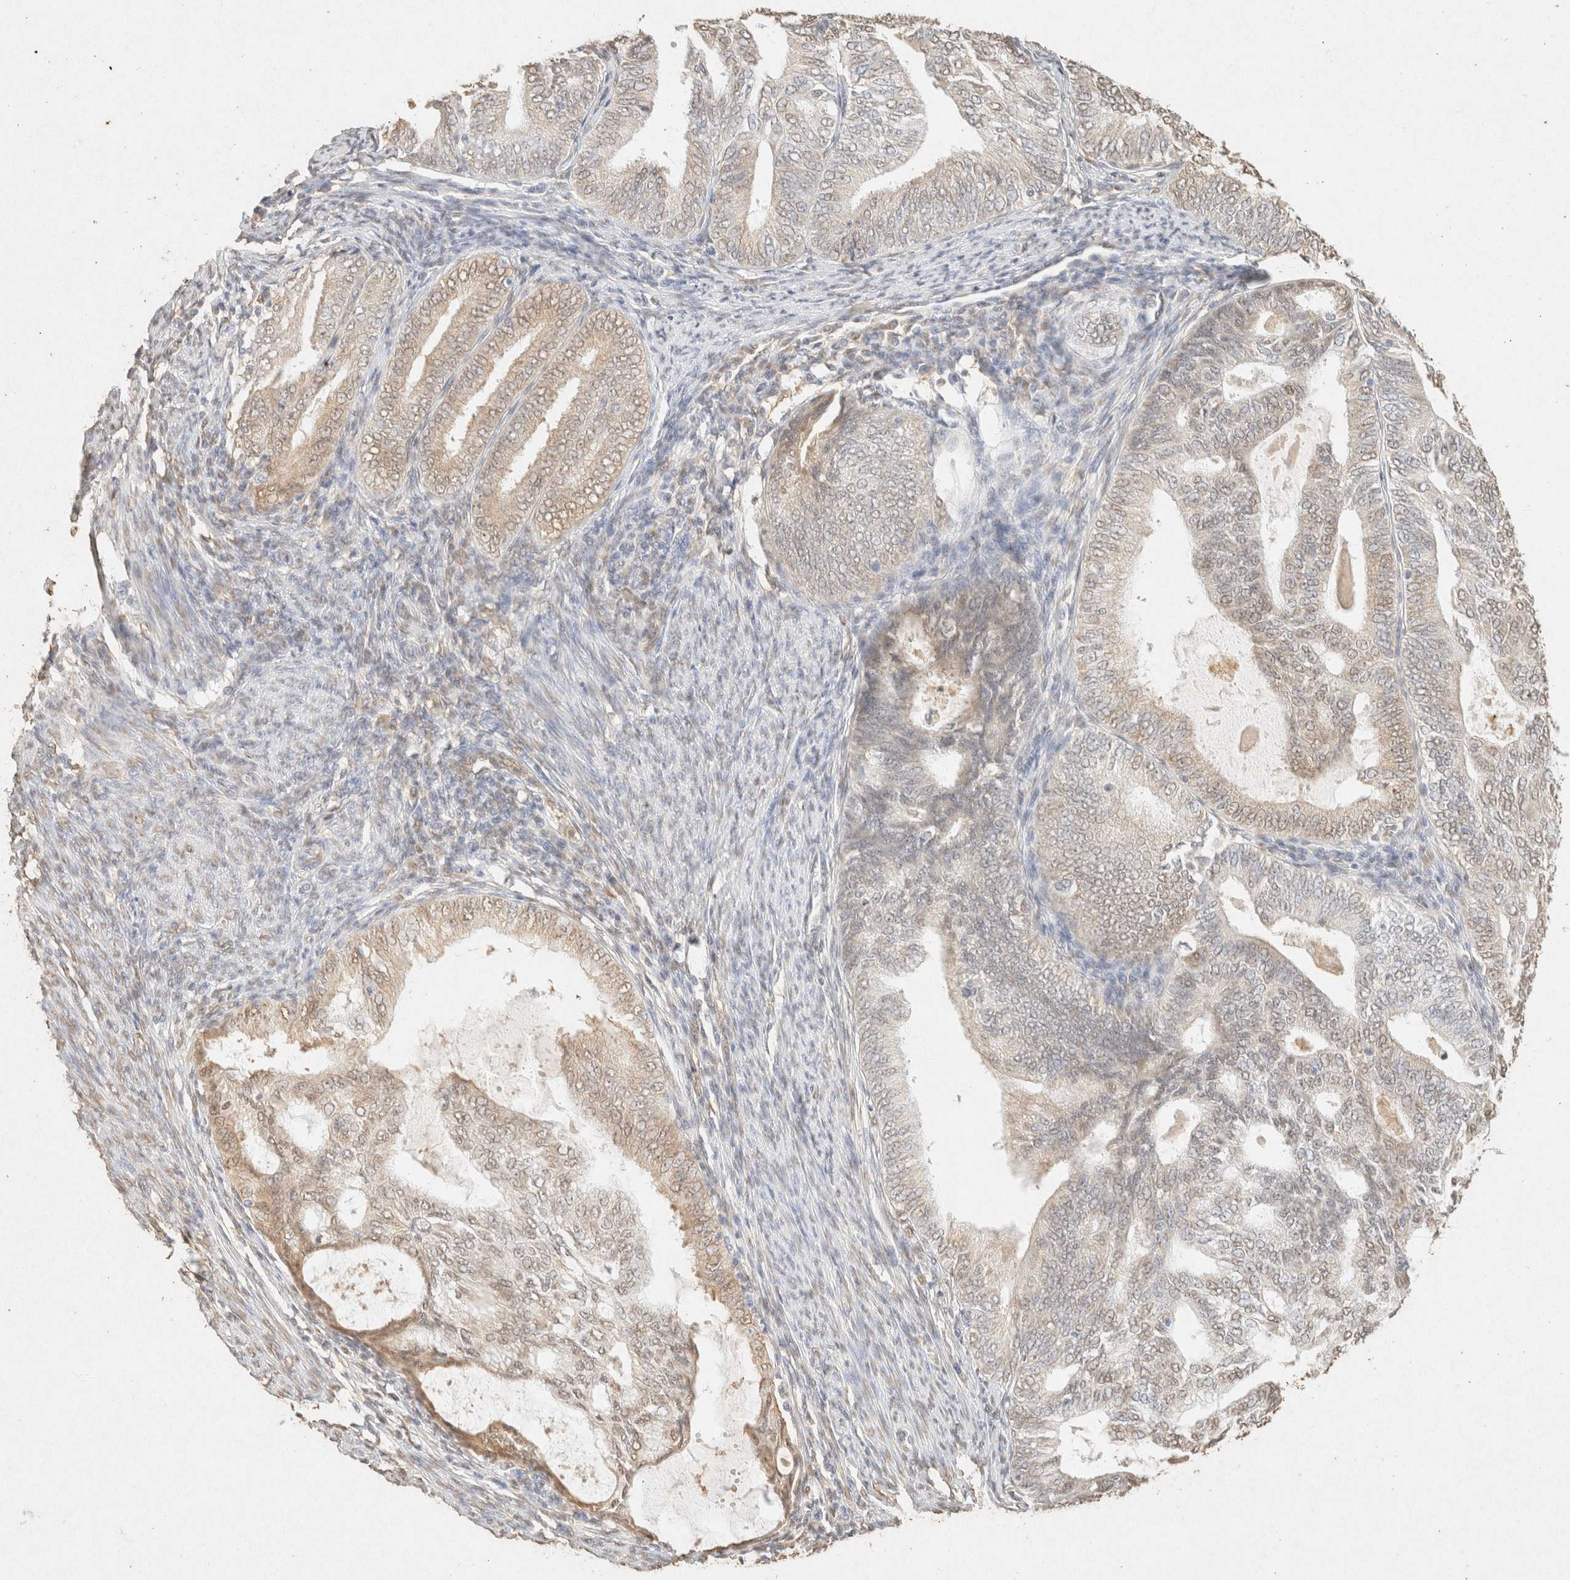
{"staining": {"intensity": "weak", "quantity": "25%-75%", "location": "cytoplasmic/membranous,nuclear"}, "tissue": "endometrial cancer", "cell_type": "Tumor cells", "image_type": "cancer", "snomed": [{"axis": "morphology", "description": "Adenocarcinoma, NOS"}, {"axis": "topography", "description": "Endometrium"}], "caption": "Protein expression analysis of endometrial adenocarcinoma demonstrates weak cytoplasmic/membranous and nuclear staining in about 25%-75% of tumor cells.", "gene": "S100A13", "patient": {"sex": "female", "age": 58}}